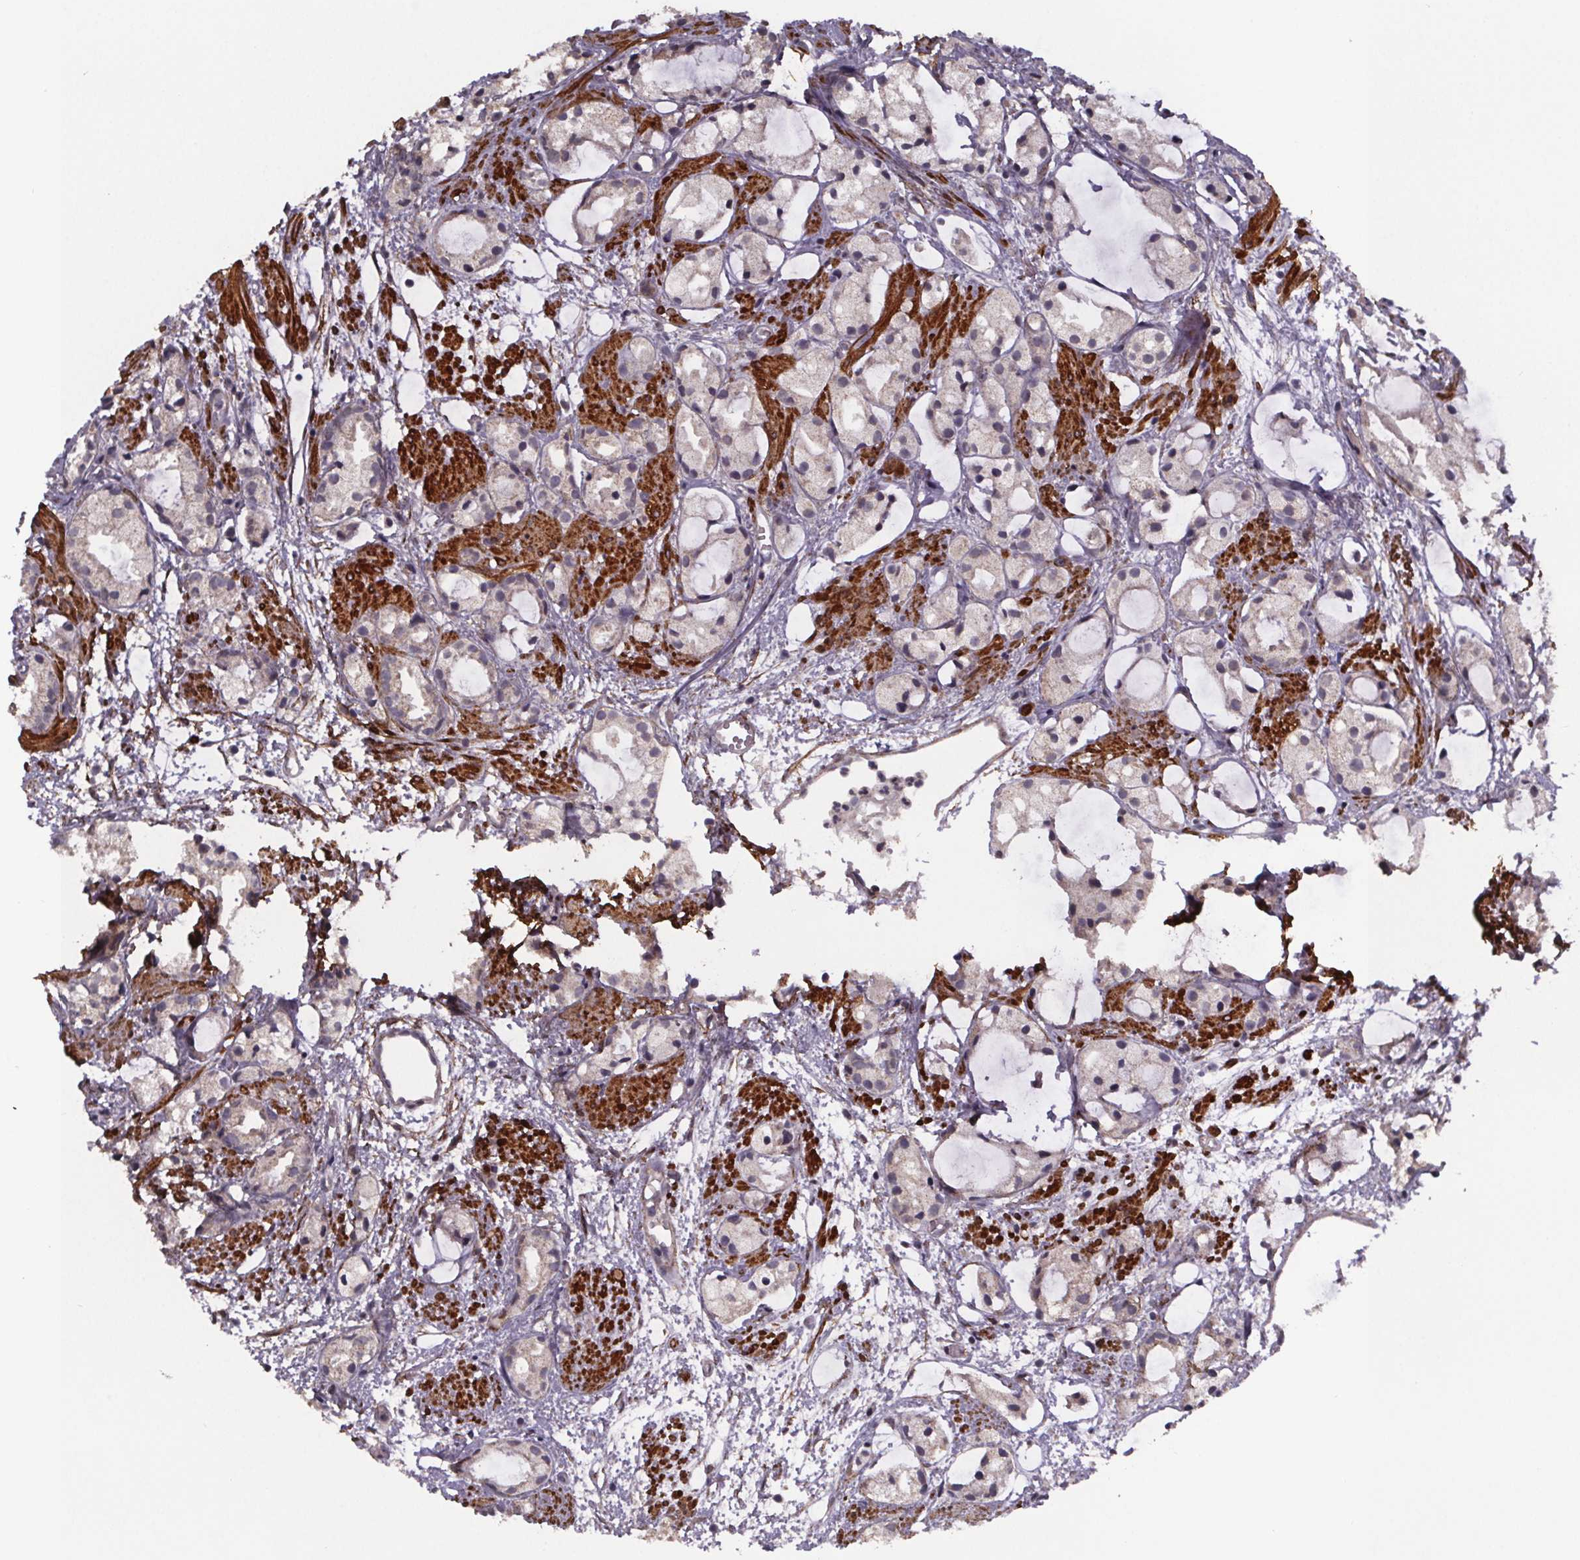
{"staining": {"intensity": "negative", "quantity": "none", "location": "none"}, "tissue": "prostate cancer", "cell_type": "Tumor cells", "image_type": "cancer", "snomed": [{"axis": "morphology", "description": "Adenocarcinoma, High grade"}, {"axis": "topography", "description": "Prostate"}], "caption": "Immunohistochemistry of human prostate cancer (high-grade adenocarcinoma) shows no expression in tumor cells. (Stains: DAB (3,3'-diaminobenzidine) IHC with hematoxylin counter stain, Microscopy: brightfield microscopy at high magnification).", "gene": "PALLD", "patient": {"sex": "male", "age": 85}}